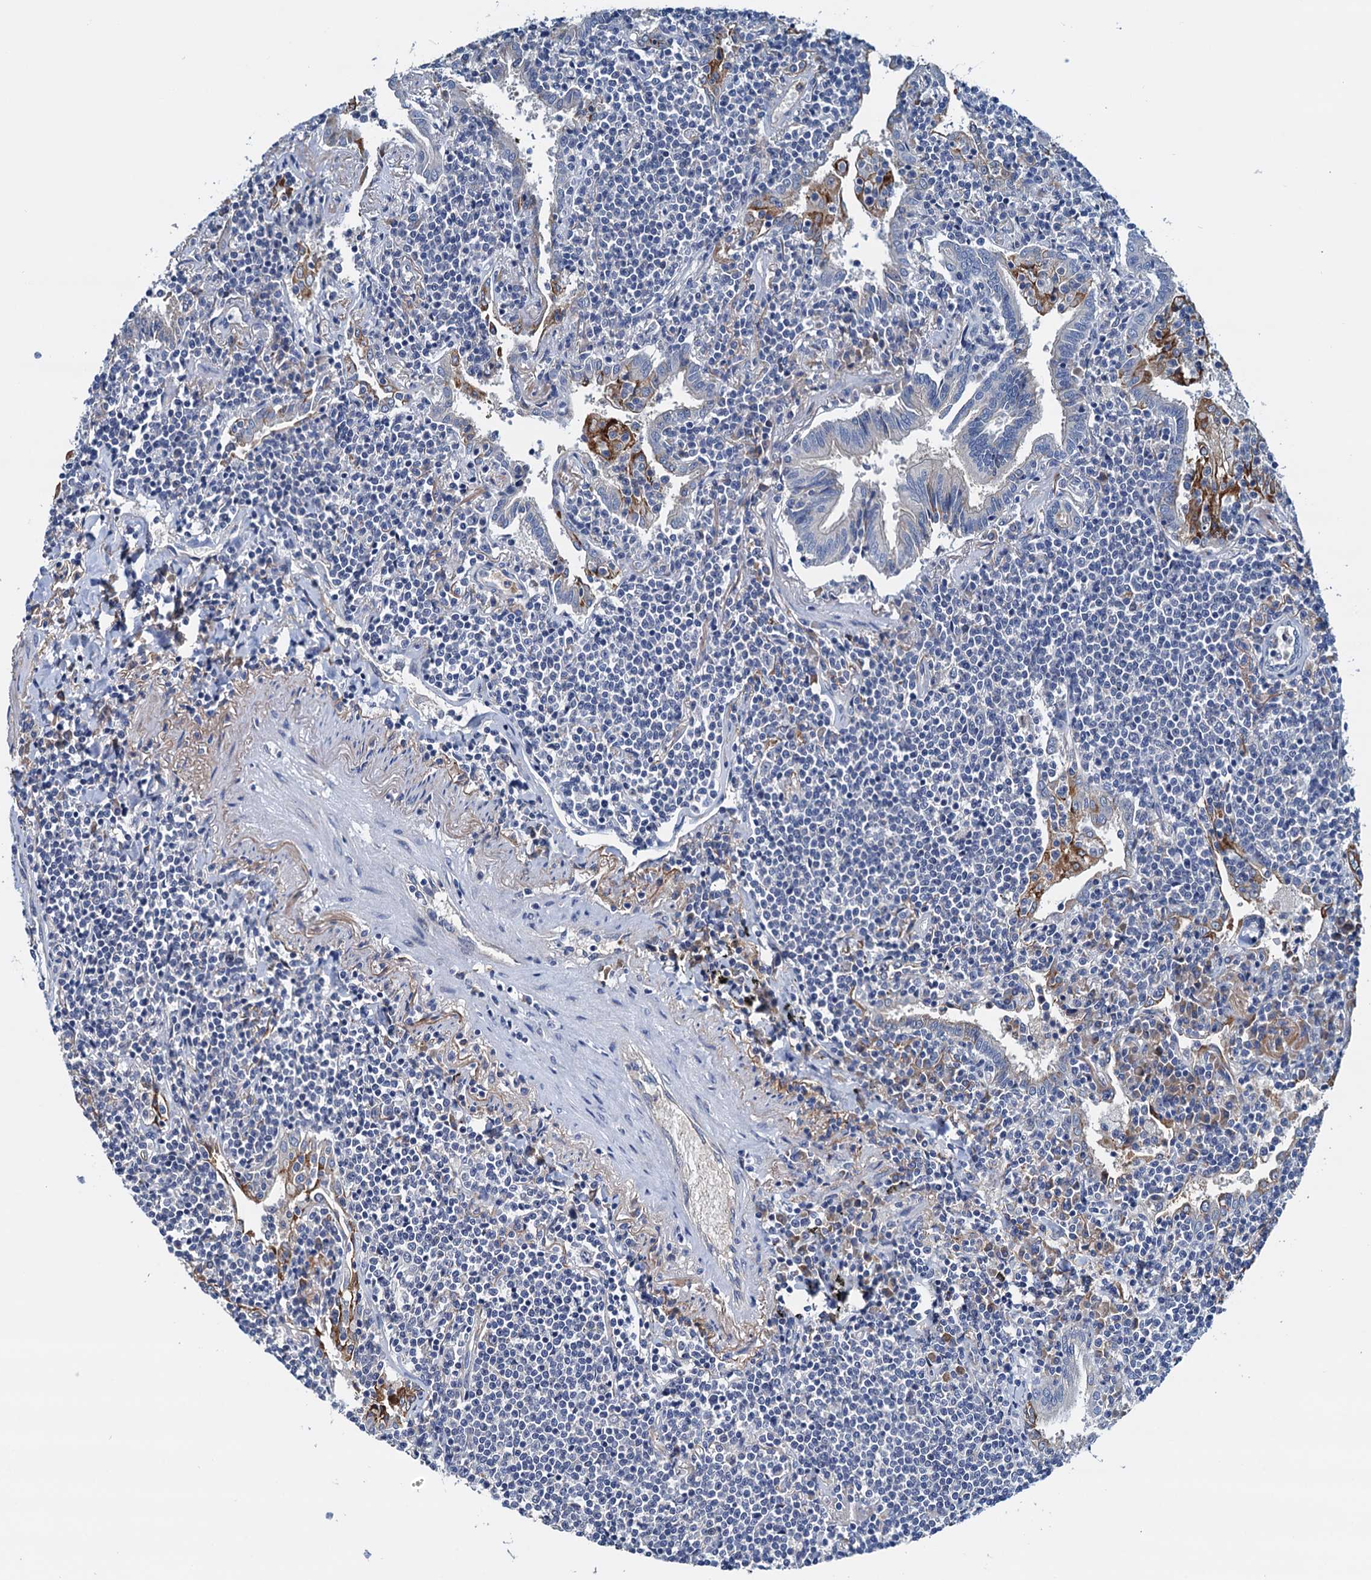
{"staining": {"intensity": "negative", "quantity": "none", "location": "none"}, "tissue": "lymphoma", "cell_type": "Tumor cells", "image_type": "cancer", "snomed": [{"axis": "morphology", "description": "Malignant lymphoma, non-Hodgkin's type, Low grade"}, {"axis": "topography", "description": "Lung"}], "caption": "Histopathology image shows no protein staining in tumor cells of low-grade malignant lymphoma, non-Hodgkin's type tissue. (DAB (3,3'-diaminobenzidine) IHC visualized using brightfield microscopy, high magnification).", "gene": "RASSF9", "patient": {"sex": "female", "age": 71}}